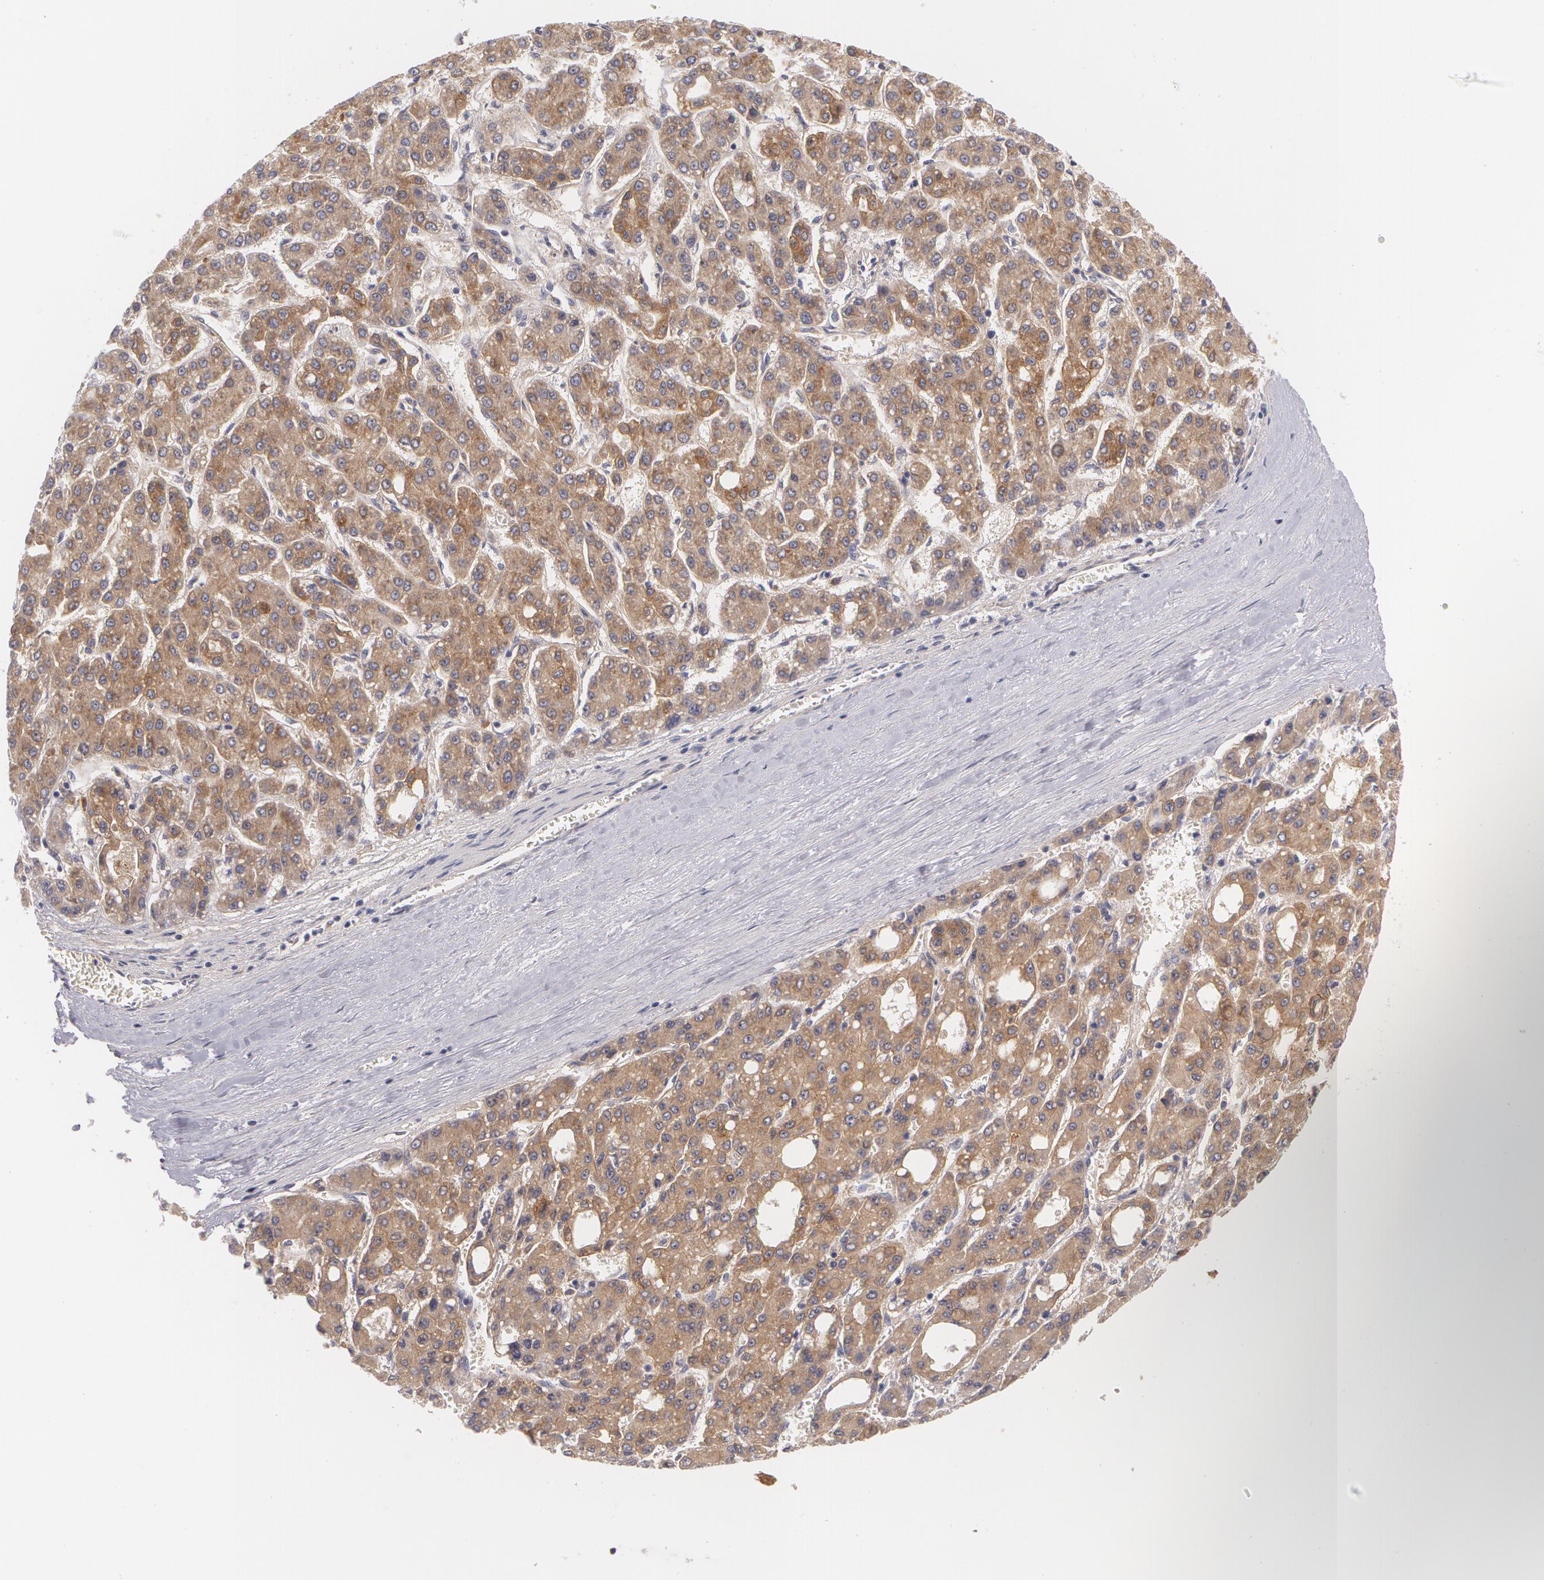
{"staining": {"intensity": "moderate", "quantity": ">75%", "location": "cytoplasmic/membranous"}, "tissue": "liver cancer", "cell_type": "Tumor cells", "image_type": "cancer", "snomed": [{"axis": "morphology", "description": "Carcinoma, Hepatocellular, NOS"}, {"axis": "topography", "description": "Liver"}], "caption": "Protein analysis of liver cancer tissue reveals moderate cytoplasmic/membranous staining in about >75% of tumor cells. (Stains: DAB in brown, nuclei in blue, Microscopy: brightfield microscopy at high magnification).", "gene": "CASK", "patient": {"sex": "male", "age": 69}}